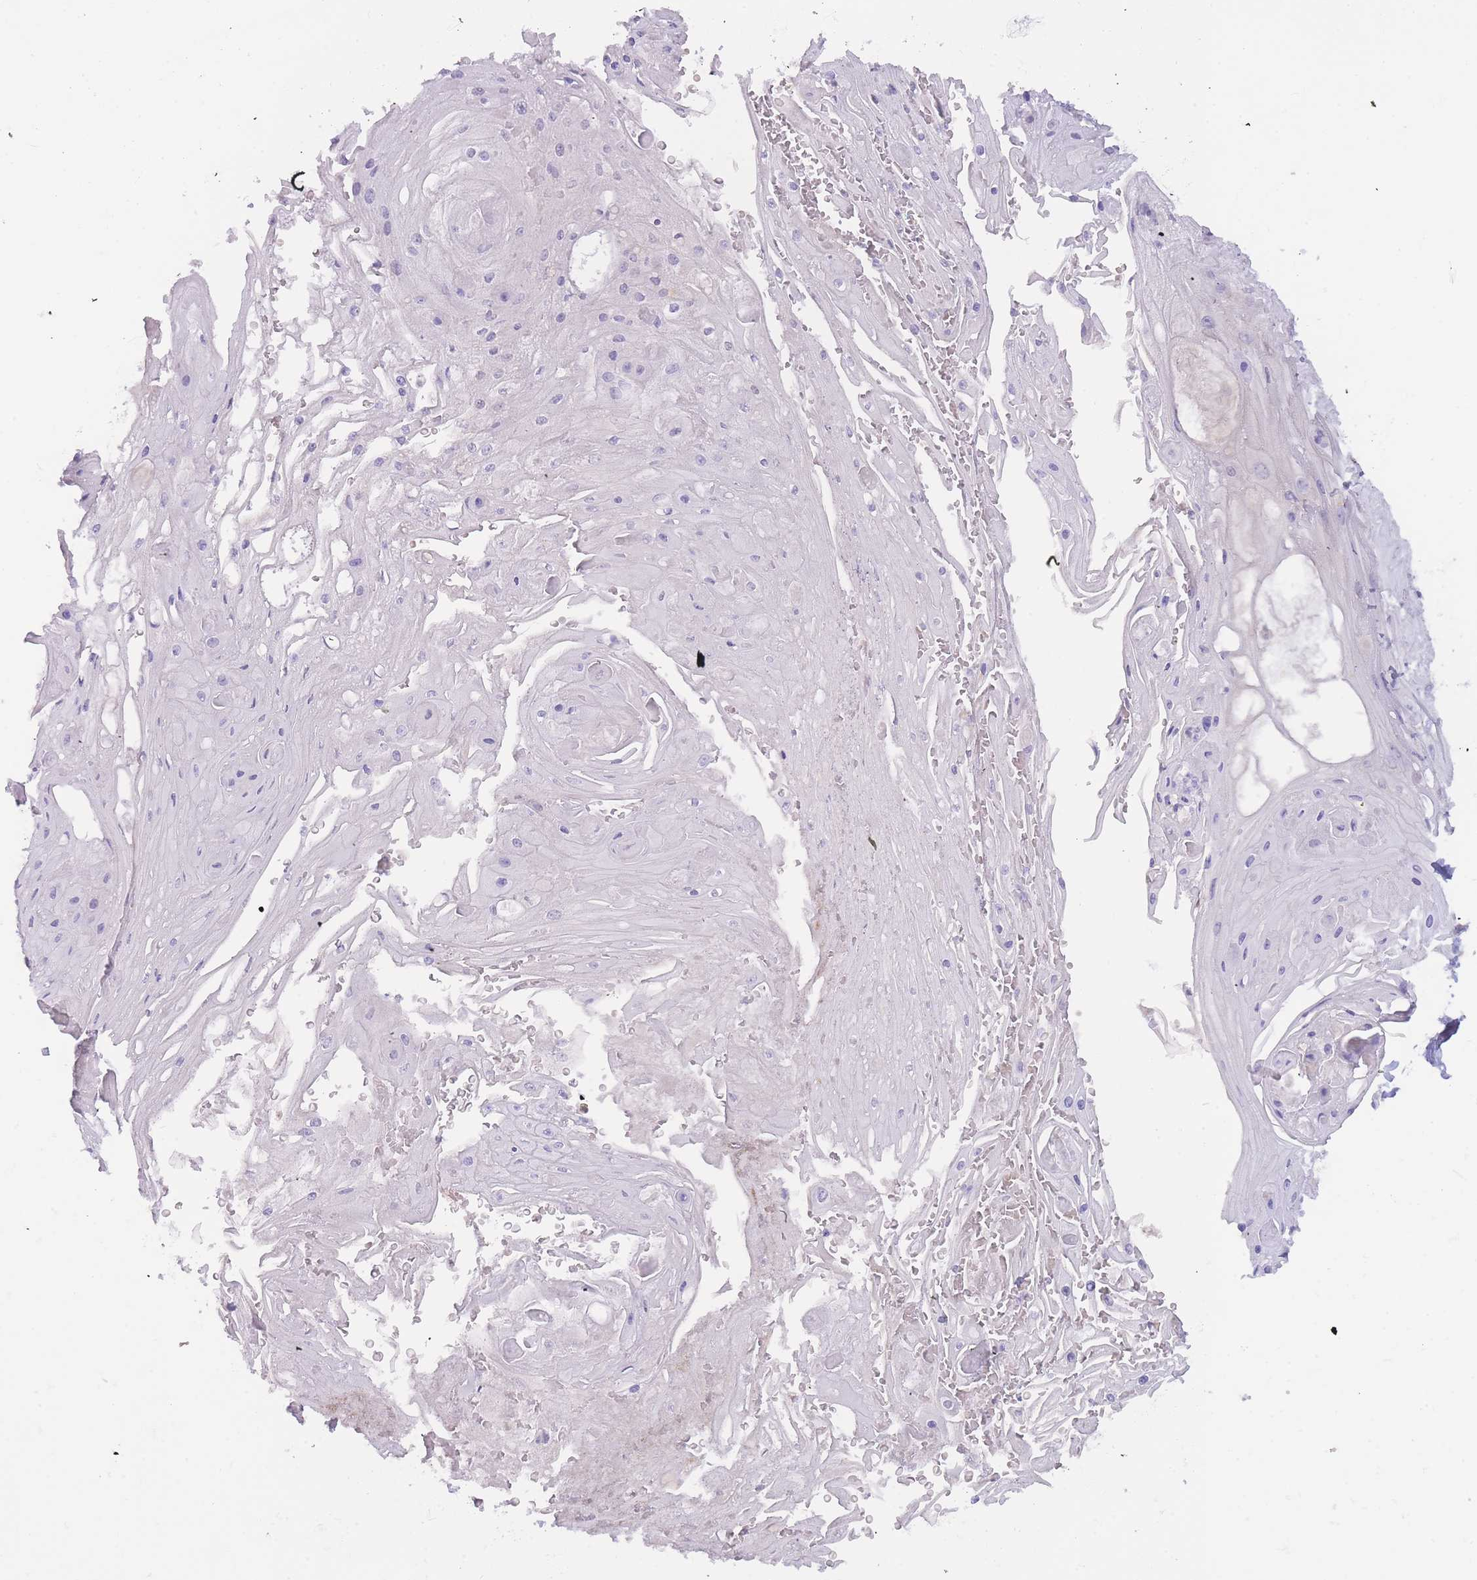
{"staining": {"intensity": "negative", "quantity": "none", "location": "none"}, "tissue": "skin cancer", "cell_type": "Tumor cells", "image_type": "cancer", "snomed": [{"axis": "morphology", "description": "Squamous cell carcinoma, NOS"}, {"axis": "topography", "description": "Skin"}], "caption": "This is an immunohistochemistry (IHC) histopathology image of human squamous cell carcinoma (skin). There is no positivity in tumor cells.", "gene": "SLC35E4", "patient": {"sex": "male", "age": 70}}